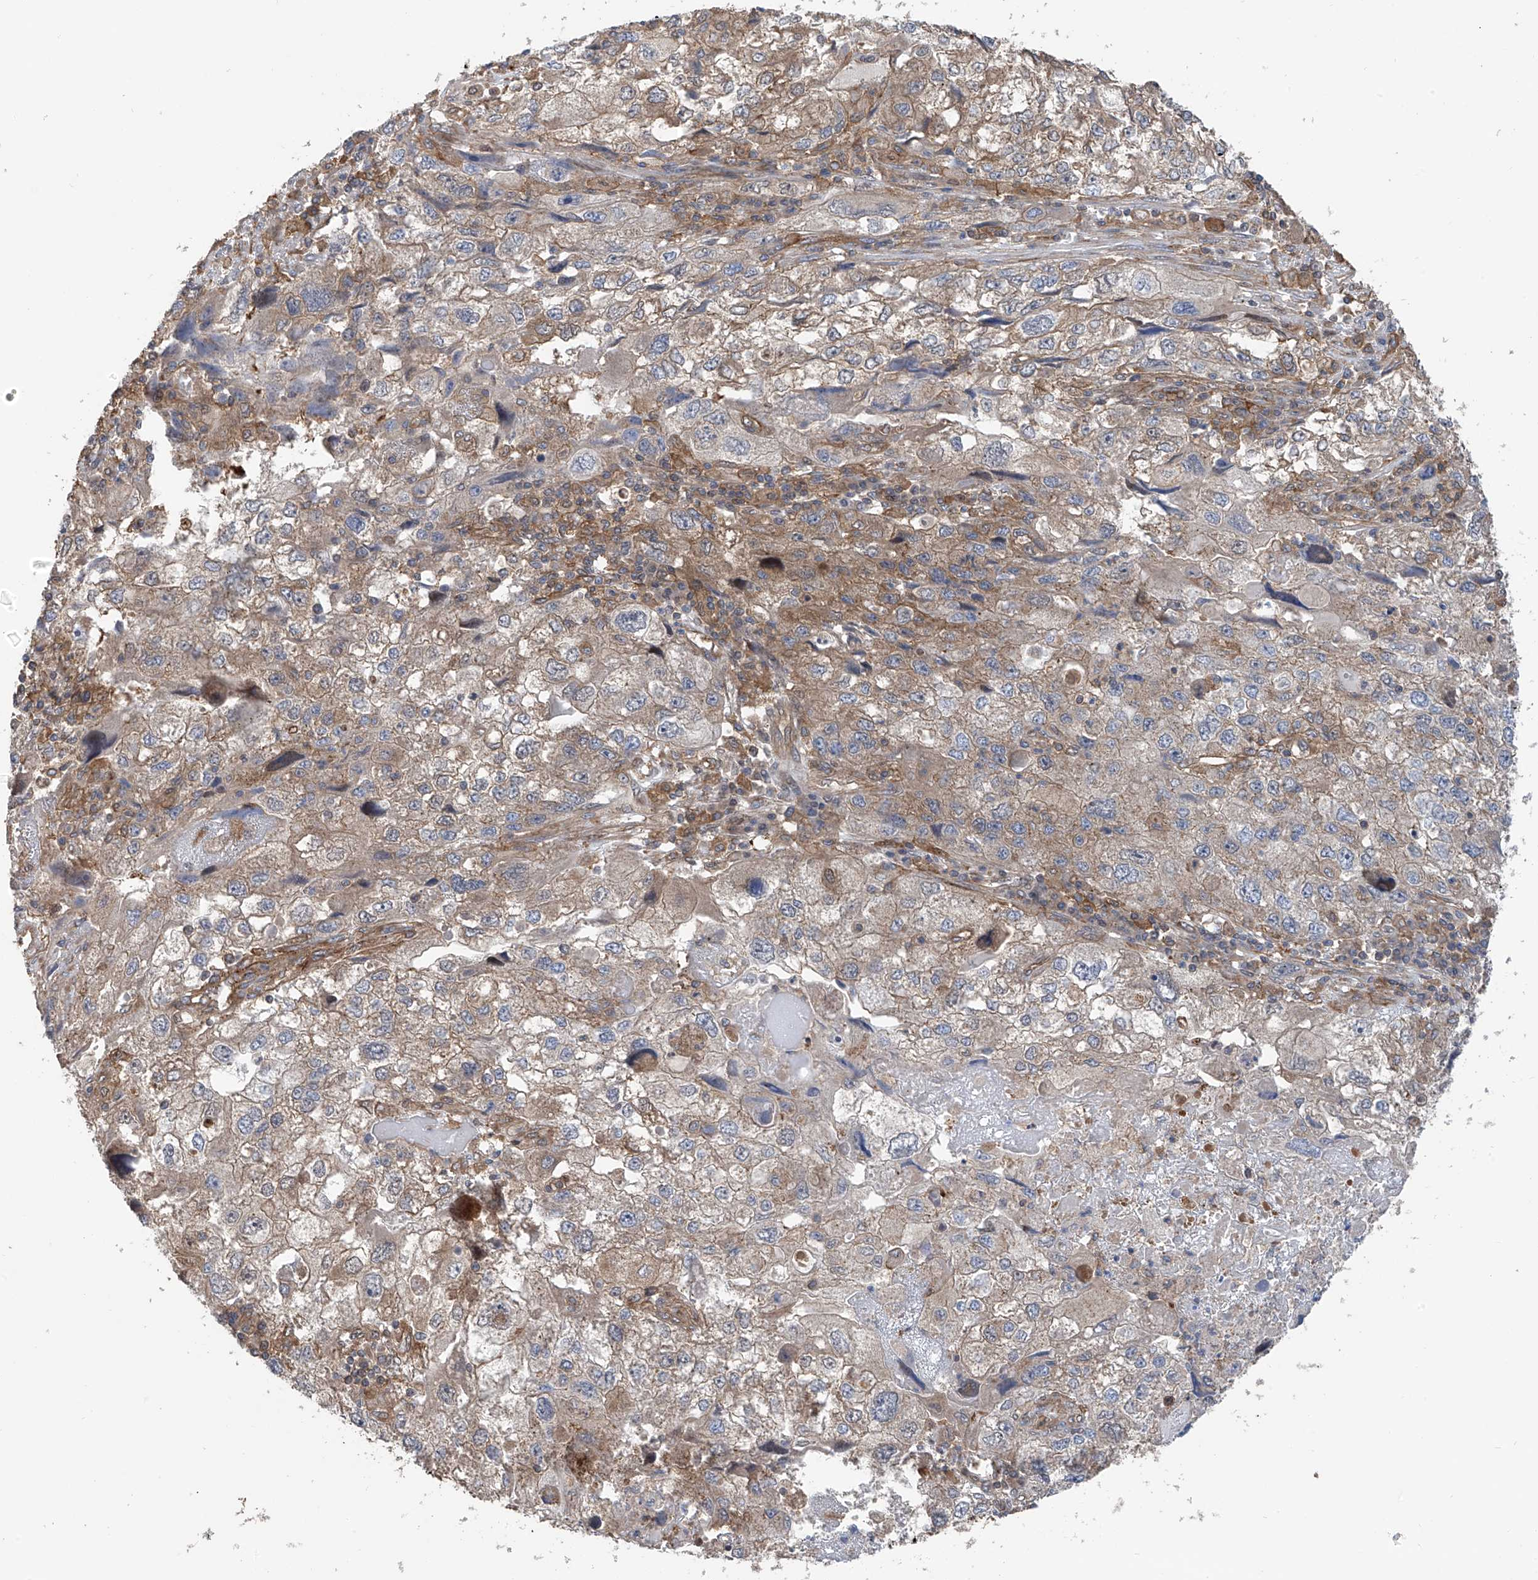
{"staining": {"intensity": "weak", "quantity": ">75%", "location": "cytoplasmic/membranous"}, "tissue": "endometrial cancer", "cell_type": "Tumor cells", "image_type": "cancer", "snomed": [{"axis": "morphology", "description": "Adenocarcinoma, NOS"}, {"axis": "topography", "description": "Endometrium"}], "caption": "IHC photomicrograph of neoplastic tissue: human endometrial cancer stained using IHC displays low levels of weak protein expression localized specifically in the cytoplasmic/membranous of tumor cells, appearing as a cytoplasmic/membranous brown color.", "gene": "CHPF", "patient": {"sex": "female", "age": 49}}